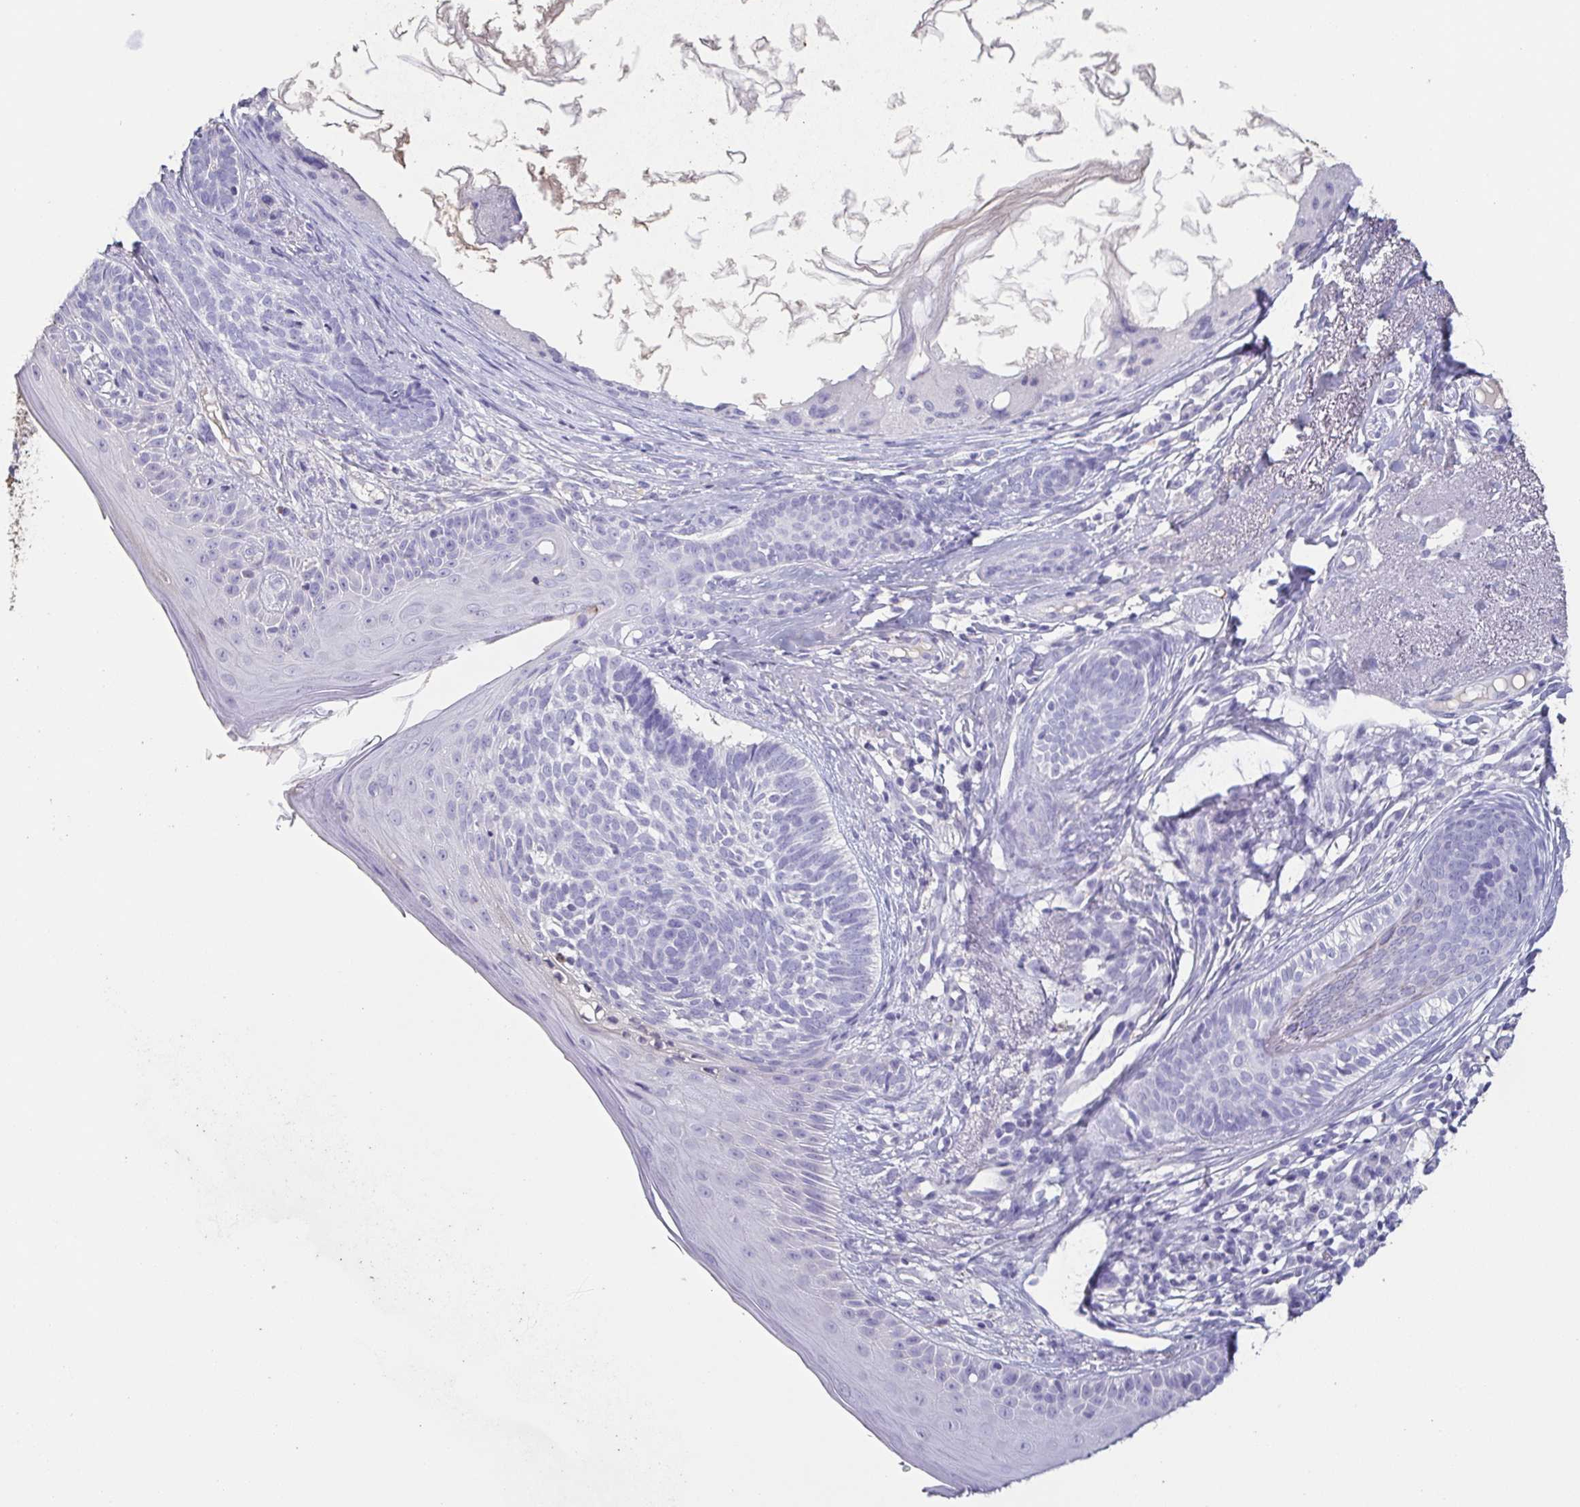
{"staining": {"intensity": "negative", "quantity": "none", "location": "none"}, "tissue": "skin cancer", "cell_type": "Tumor cells", "image_type": "cancer", "snomed": [{"axis": "morphology", "description": "Basal cell carcinoma"}, {"axis": "topography", "description": "Skin"}], "caption": "Skin cancer (basal cell carcinoma) was stained to show a protein in brown. There is no significant staining in tumor cells.", "gene": "BPIFA2", "patient": {"sex": "female", "age": 74}}